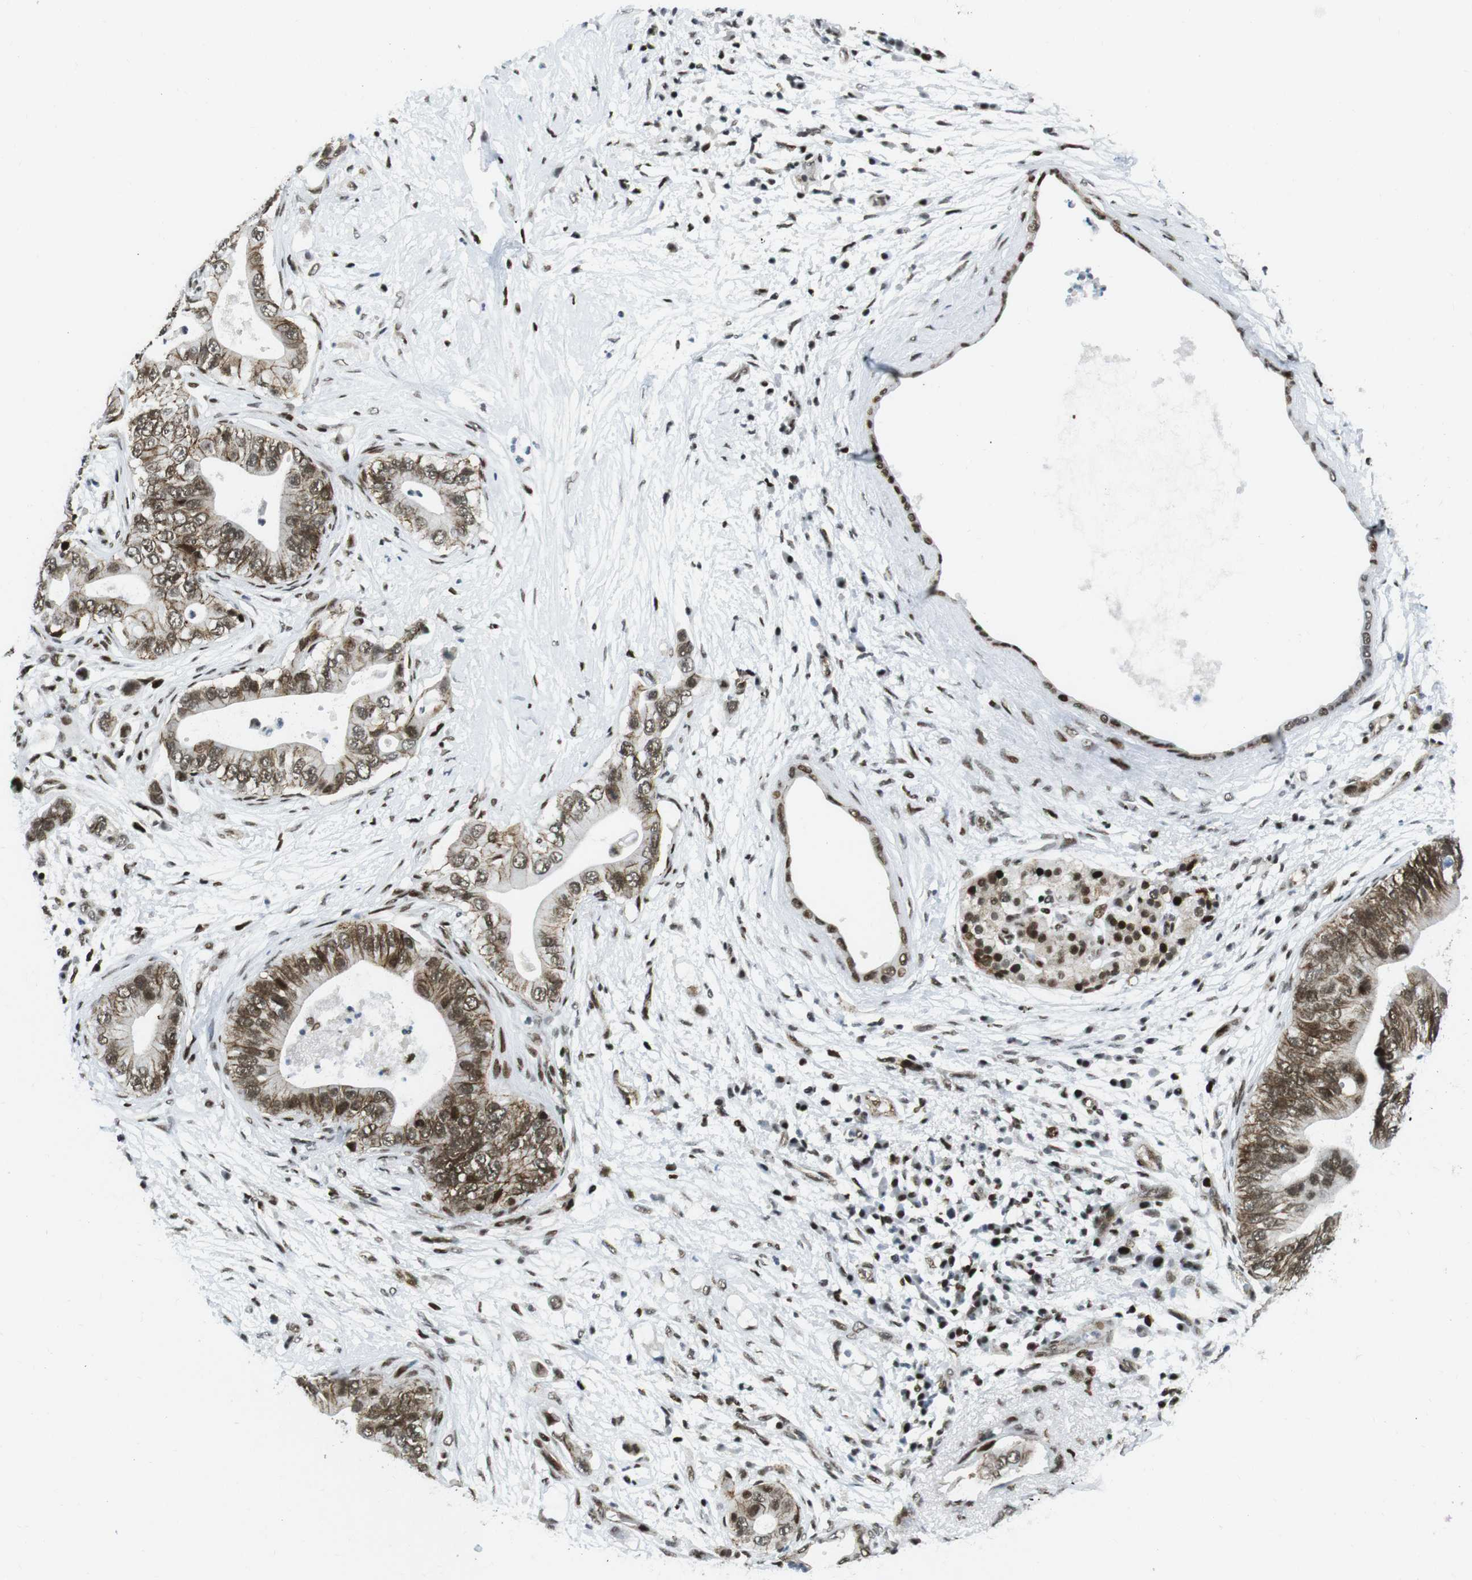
{"staining": {"intensity": "moderate", "quantity": ">75%", "location": "nuclear"}, "tissue": "pancreatic cancer", "cell_type": "Tumor cells", "image_type": "cancer", "snomed": [{"axis": "morphology", "description": "Adenocarcinoma, NOS"}, {"axis": "topography", "description": "Pancreas"}], "caption": "Pancreatic cancer stained with a brown dye shows moderate nuclear positive staining in about >75% of tumor cells.", "gene": "ARID1A", "patient": {"sex": "male", "age": 77}}